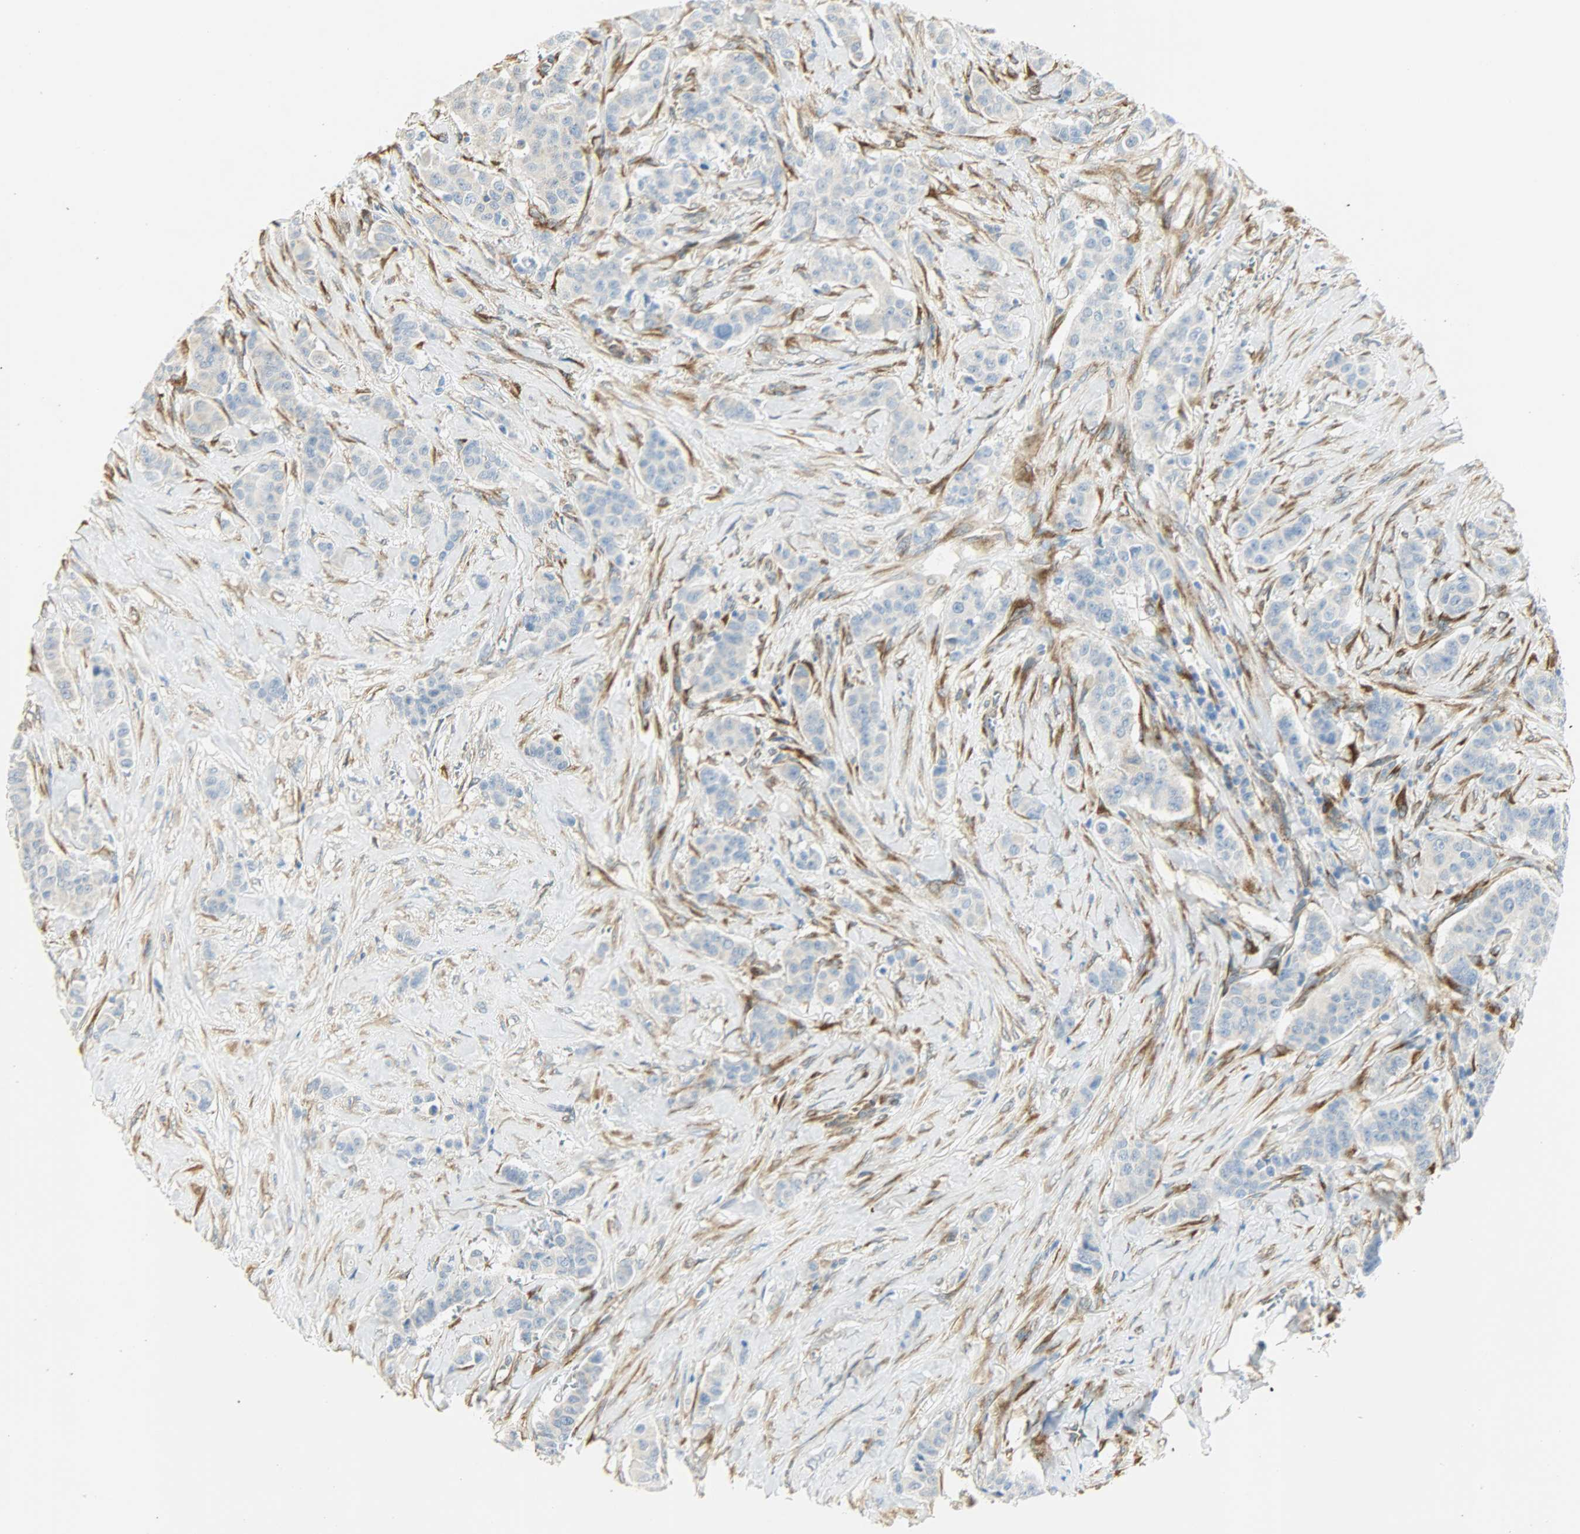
{"staining": {"intensity": "weak", "quantity": "25%-75%", "location": "cytoplasmic/membranous"}, "tissue": "breast cancer", "cell_type": "Tumor cells", "image_type": "cancer", "snomed": [{"axis": "morphology", "description": "Duct carcinoma"}, {"axis": "topography", "description": "Breast"}], "caption": "Immunohistochemistry (IHC) (DAB) staining of breast cancer (infiltrating ductal carcinoma) shows weak cytoplasmic/membranous protein expression in approximately 25%-75% of tumor cells. (Stains: DAB in brown, nuclei in blue, Microscopy: brightfield microscopy at high magnification).", "gene": "PKD2", "patient": {"sex": "female", "age": 40}}